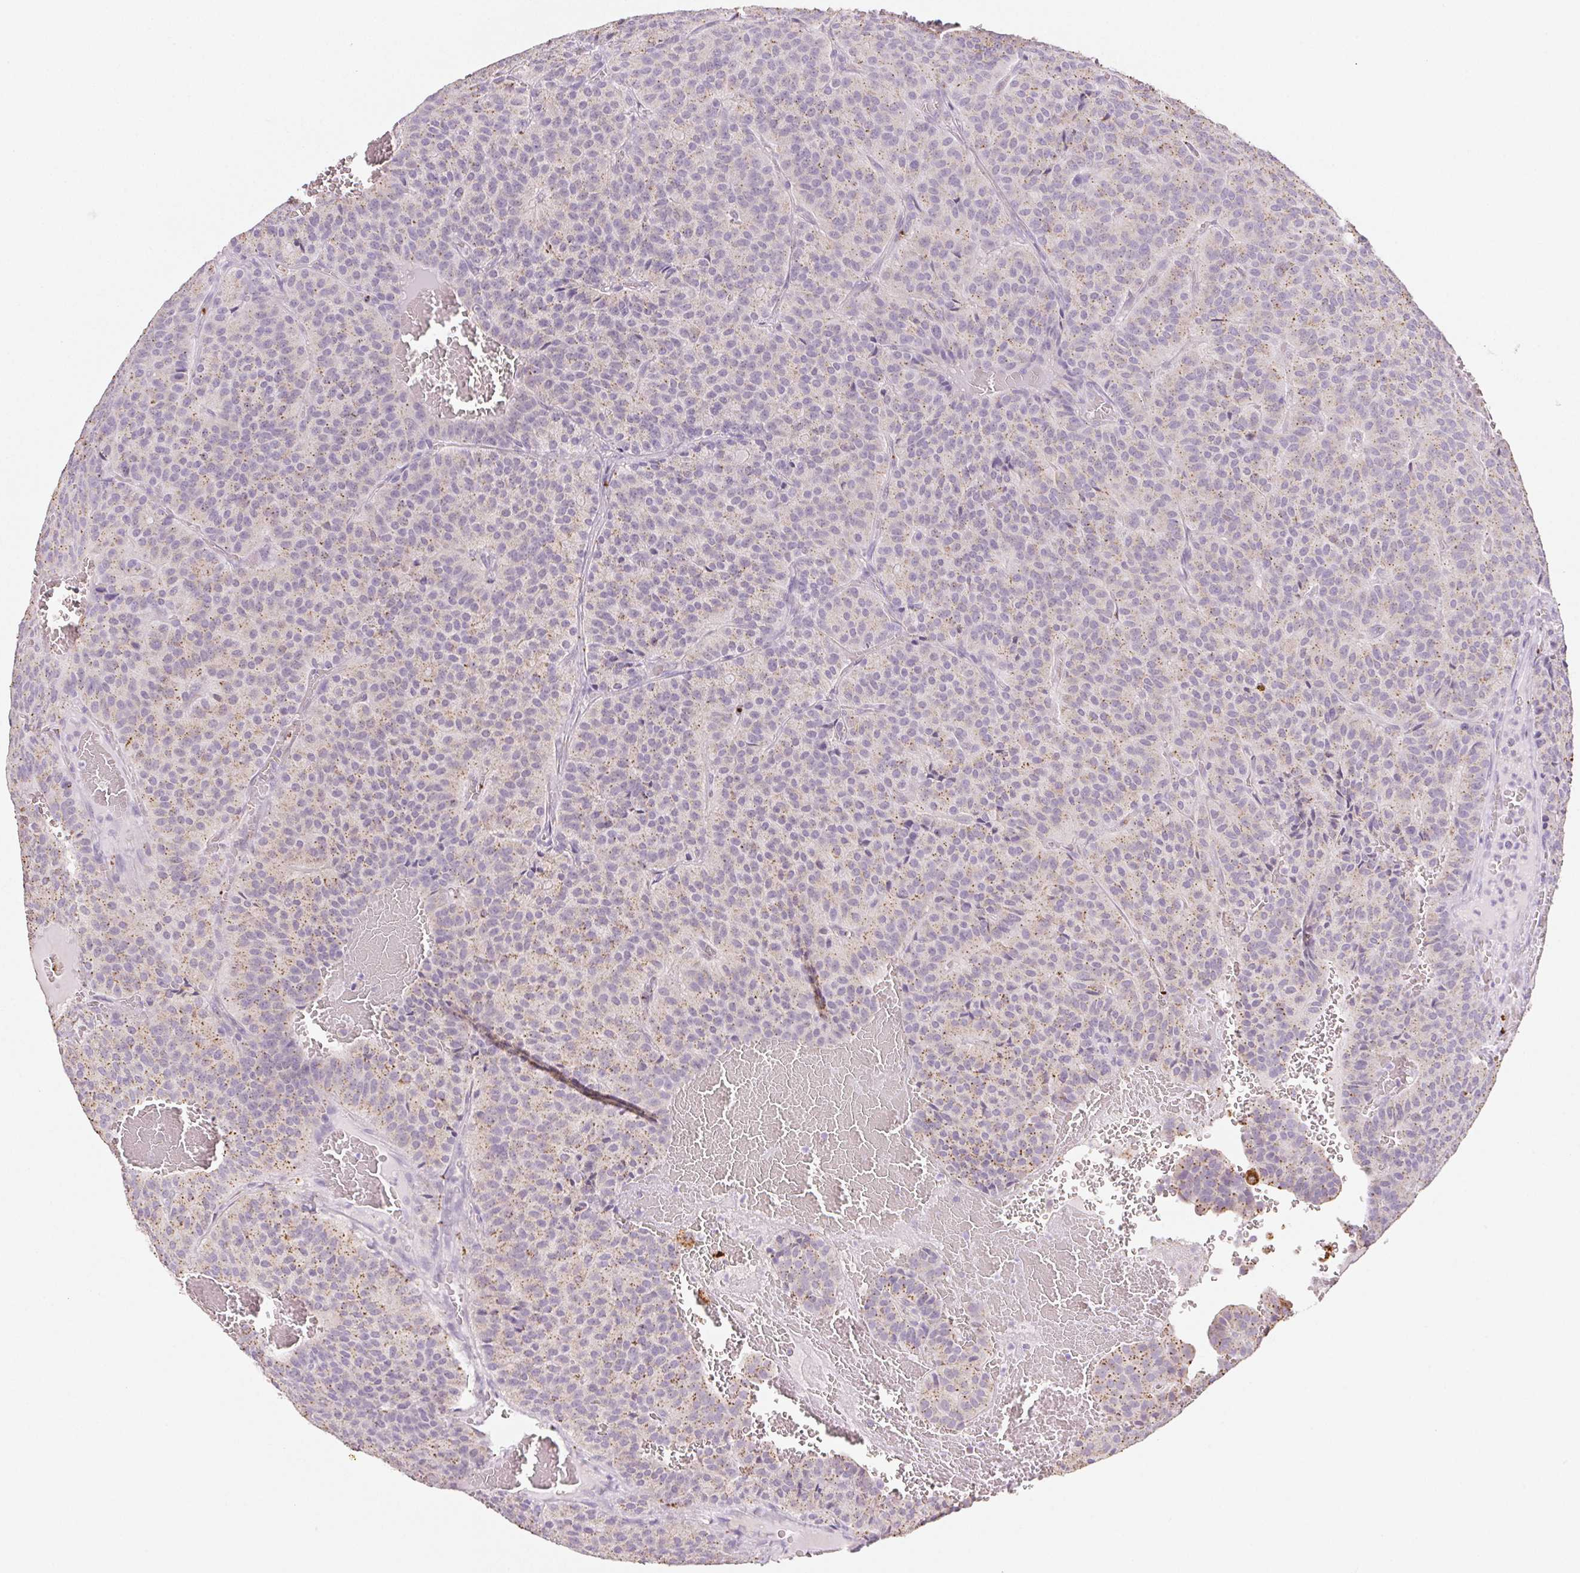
{"staining": {"intensity": "weak", "quantity": "25%-75%", "location": "cytoplasmic/membranous"}, "tissue": "carcinoid", "cell_type": "Tumor cells", "image_type": "cancer", "snomed": [{"axis": "morphology", "description": "Carcinoid, malignant, NOS"}, {"axis": "topography", "description": "Lung"}], "caption": "Brown immunohistochemical staining in human carcinoid (malignant) reveals weak cytoplasmic/membranous staining in about 25%-75% of tumor cells.", "gene": "LIPA", "patient": {"sex": "male", "age": 70}}